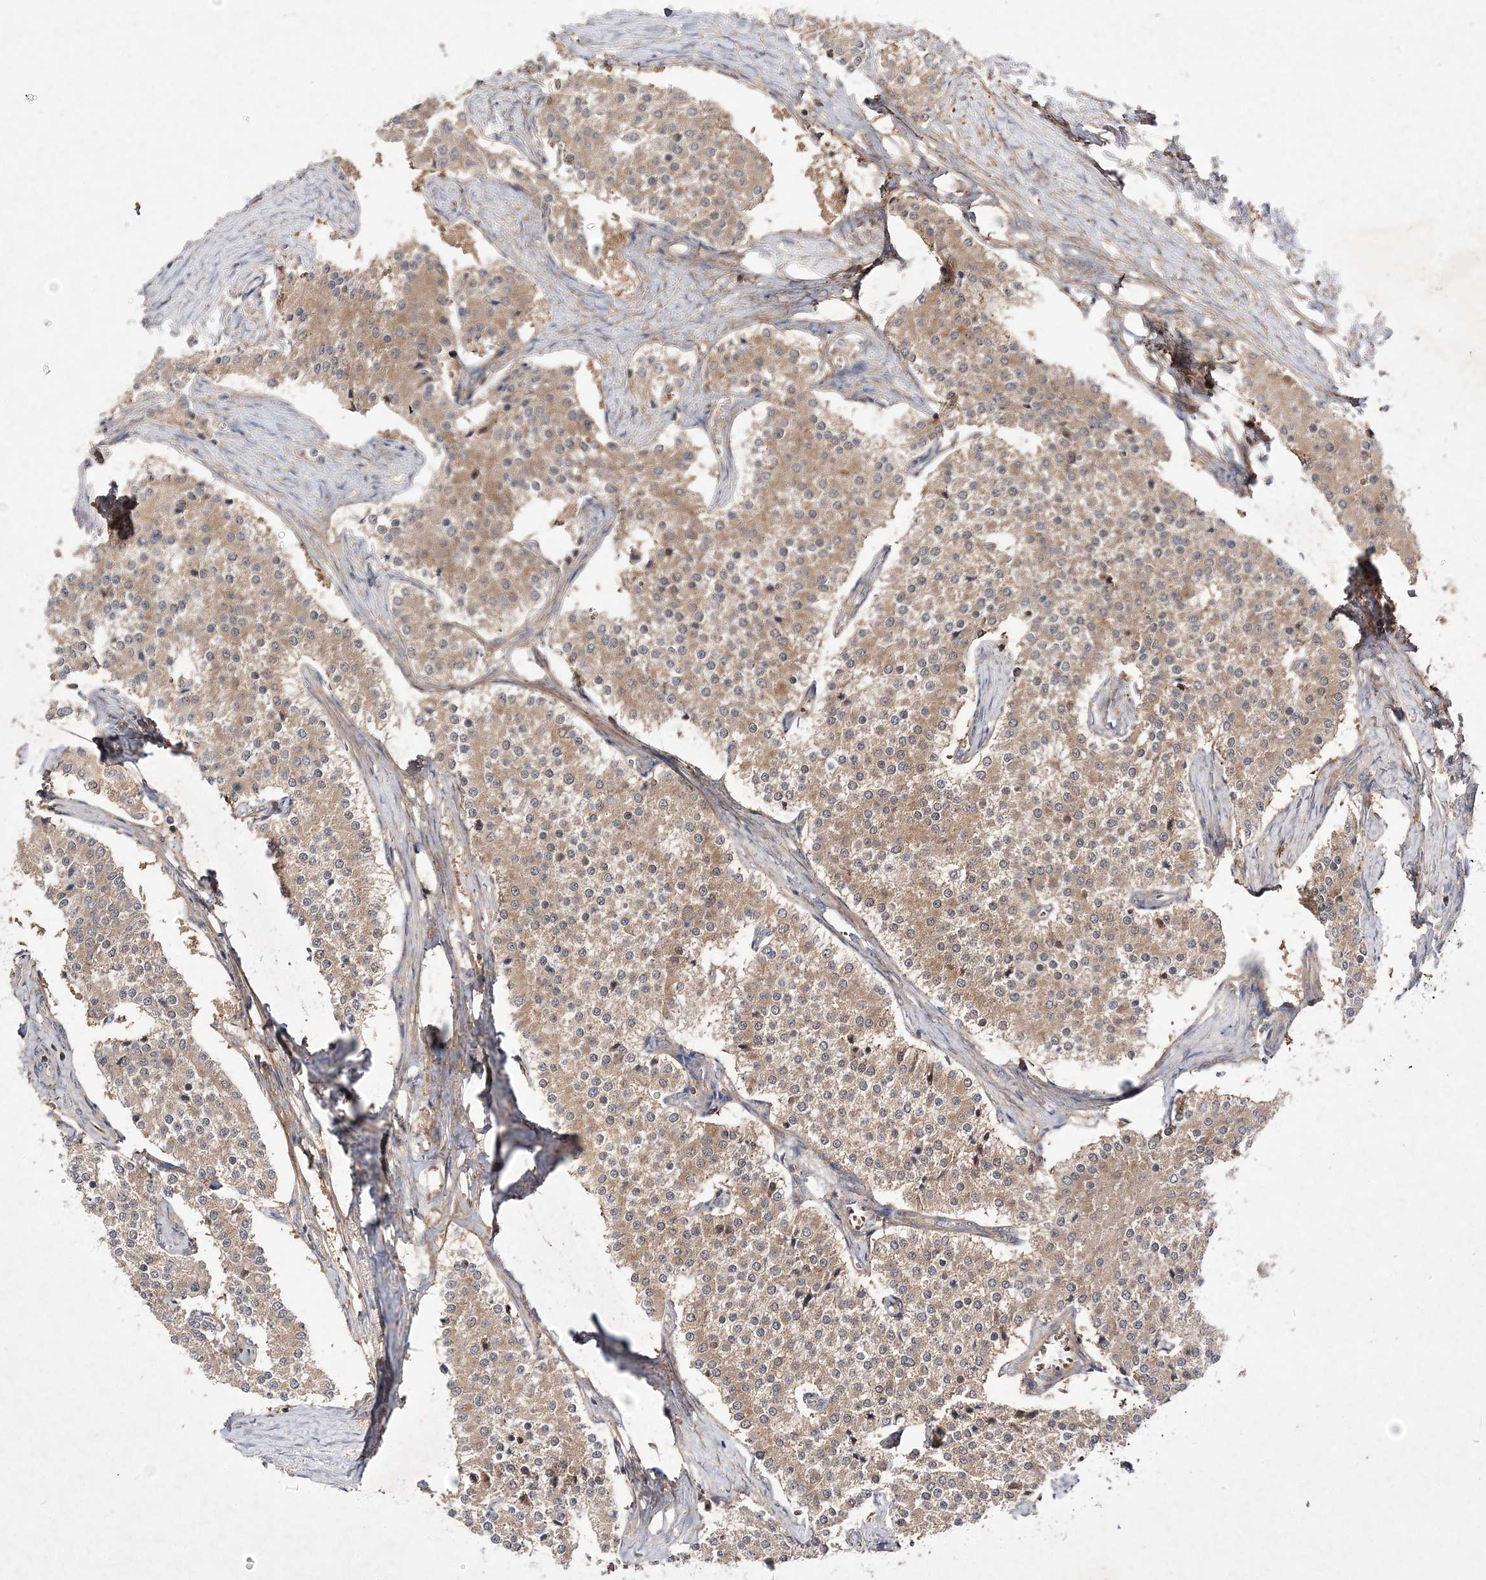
{"staining": {"intensity": "moderate", "quantity": ">75%", "location": "cytoplasmic/membranous"}, "tissue": "carcinoid", "cell_type": "Tumor cells", "image_type": "cancer", "snomed": [{"axis": "morphology", "description": "Carcinoid, malignant, NOS"}, {"axis": "topography", "description": "Colon"}], "caption": "There is medium levels of moderate cytoplasmic/membranous positivity in tumor cells of malignant carcinoid, as demonstrated by immunohistochemical staining (brown color).", "gene": "TMEM9B", "patient": {"sex": "female", "age": 52}}